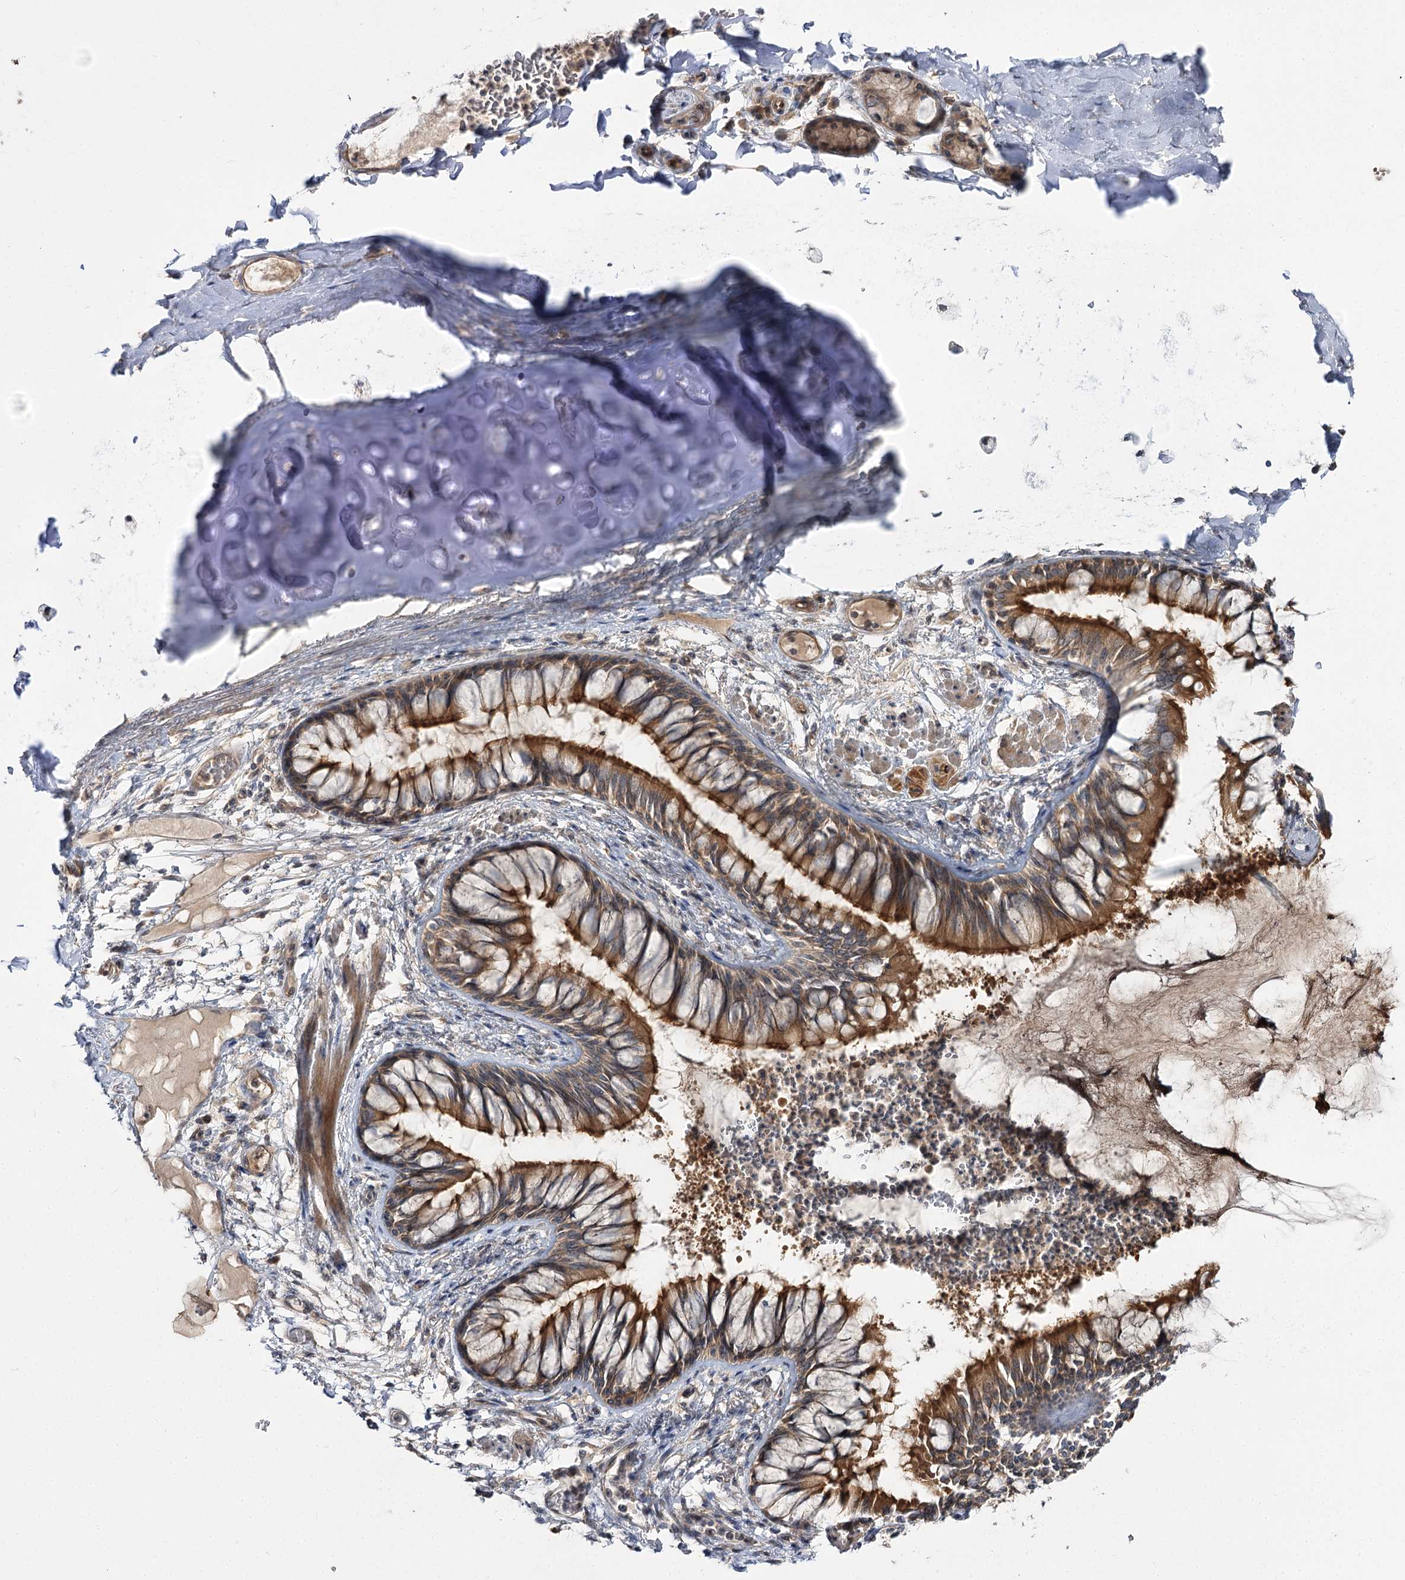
{"staining": {"intensity": "moderate", "quantity": "<25%", "location": "cytoplasmic/membranous"}, "tissue": "adipose tissue", "cell_type": "Adipocytes", "image_type": "normal", "snomed": [{"axis": "morphology", "description": "Normal tissue, NOS"}, {"axis": "topography", "description": "Cartilage tissue"}, {"axis": "topography", "description": "Bronchus"}, {"axis": "topography", "description": "Lung"}, {"axis": "topography", "description": "Peripheral nerve tissue"}], "caption": "Protein expression analysis of normal human adipose tissue reveals moderate cytoplasmic/membranous staining in about <25% of adipocytes. (DAB (3,3'-diaminobenzidine) IHC, brown staining for protein, blue staining for nuclei).", "gene": "C11orf80", "patient": {"sex": "female", "age": 49}}